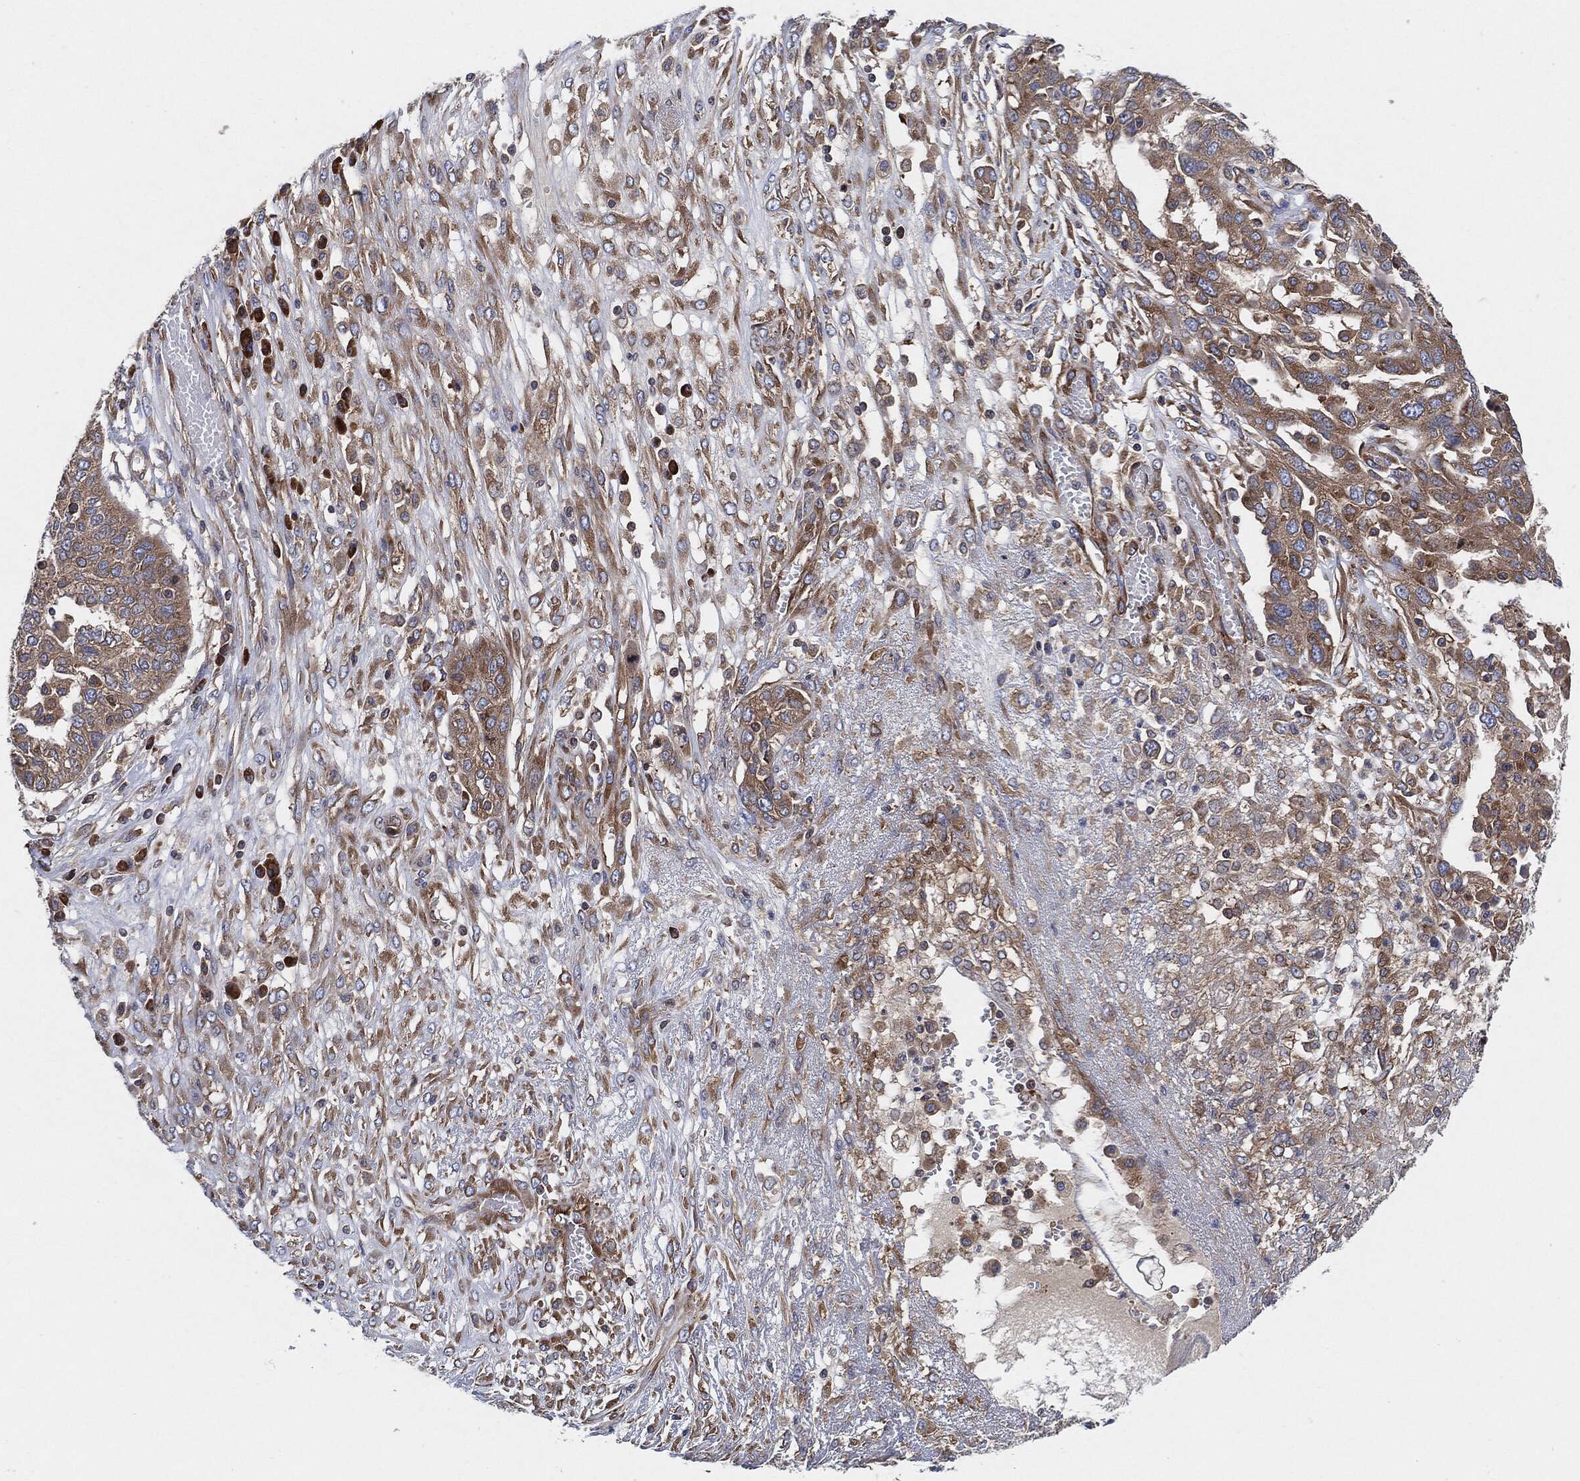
{"staining": {"intensity": "moderate", "quantity": ">75%", "location": "cytoplasmic/membranous"}, "tissue": "ovarian cancer", "cell_type": "Tumor cells", "image_type": "cancer", "snomed": [{"axis": "morphology", "description": "Cystadenocarcinoma, serous, NOS"}, {"axis": "topography", "description": "Ovary"}], "caption": "Tumor cells exhibit medium levels of moderate cytoplasmic/membranous expression in approximately >75% of cells in human serous cystadenocarcinoma (ovarian).", "gene": "EIF2S2", "patient": {"sex": "female", "age": 67}}